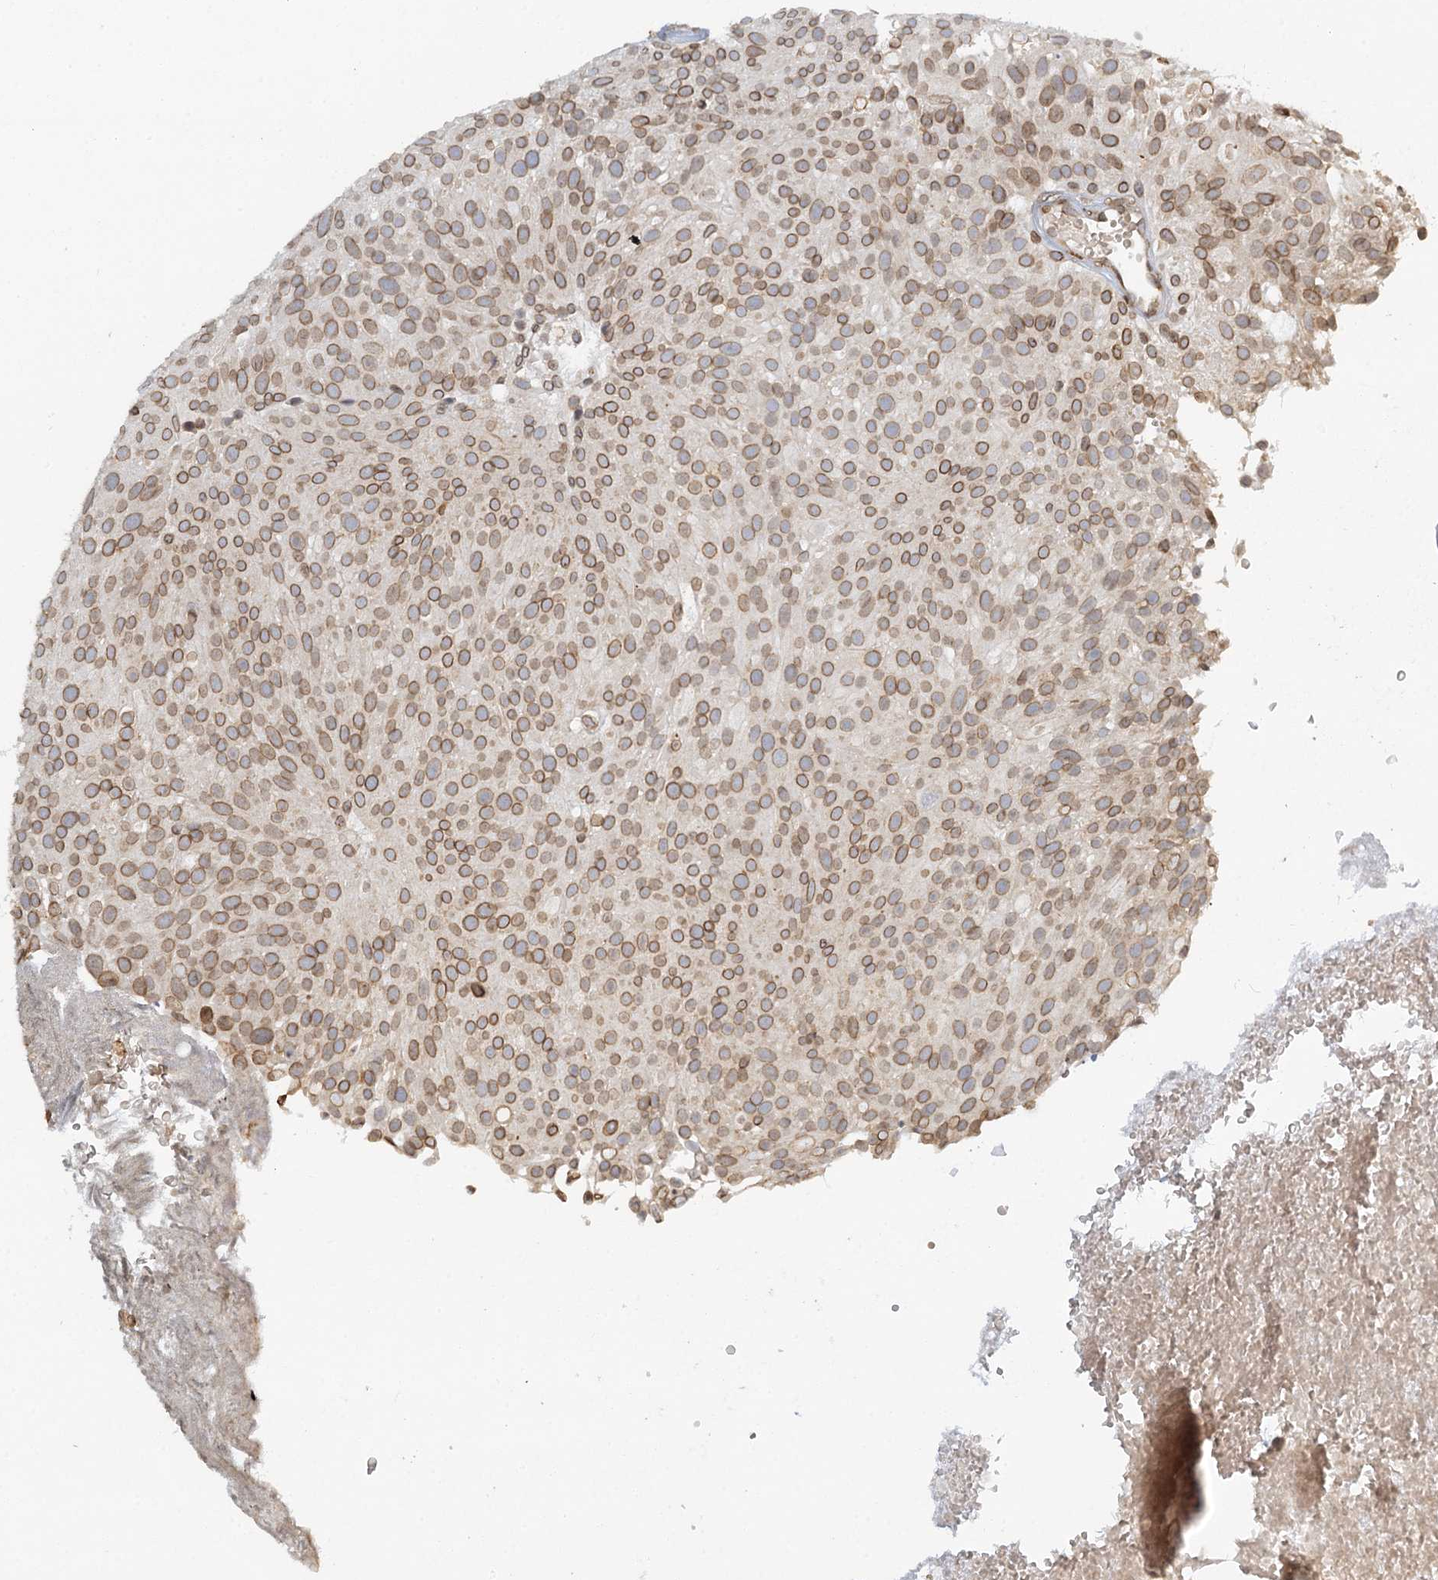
{"staining": {"intensity": "moderate", "quantity": ">75%", "location": "cytoplasmic/membranous,nuclear"}, "tissue": "urothelial cancer", "cell_type": "Tumor cells", "image_type": "cancer", "snomed": [{"axis": "morphology", "description": "Urothelial carcinoma, Low grade"}, {"axis": "topography", "description": "Urinary bladder"}], "caption": "Immunohistochemistry micrograph of human urothelial cancer stained for a protein (brown), which reveals medium levels of moderate cytoplasmic/membranous and nuclear staining in approximately >75% of tumor cells.", "gene": "TREX1", "patient": {"sex": "male", "age": 78}}